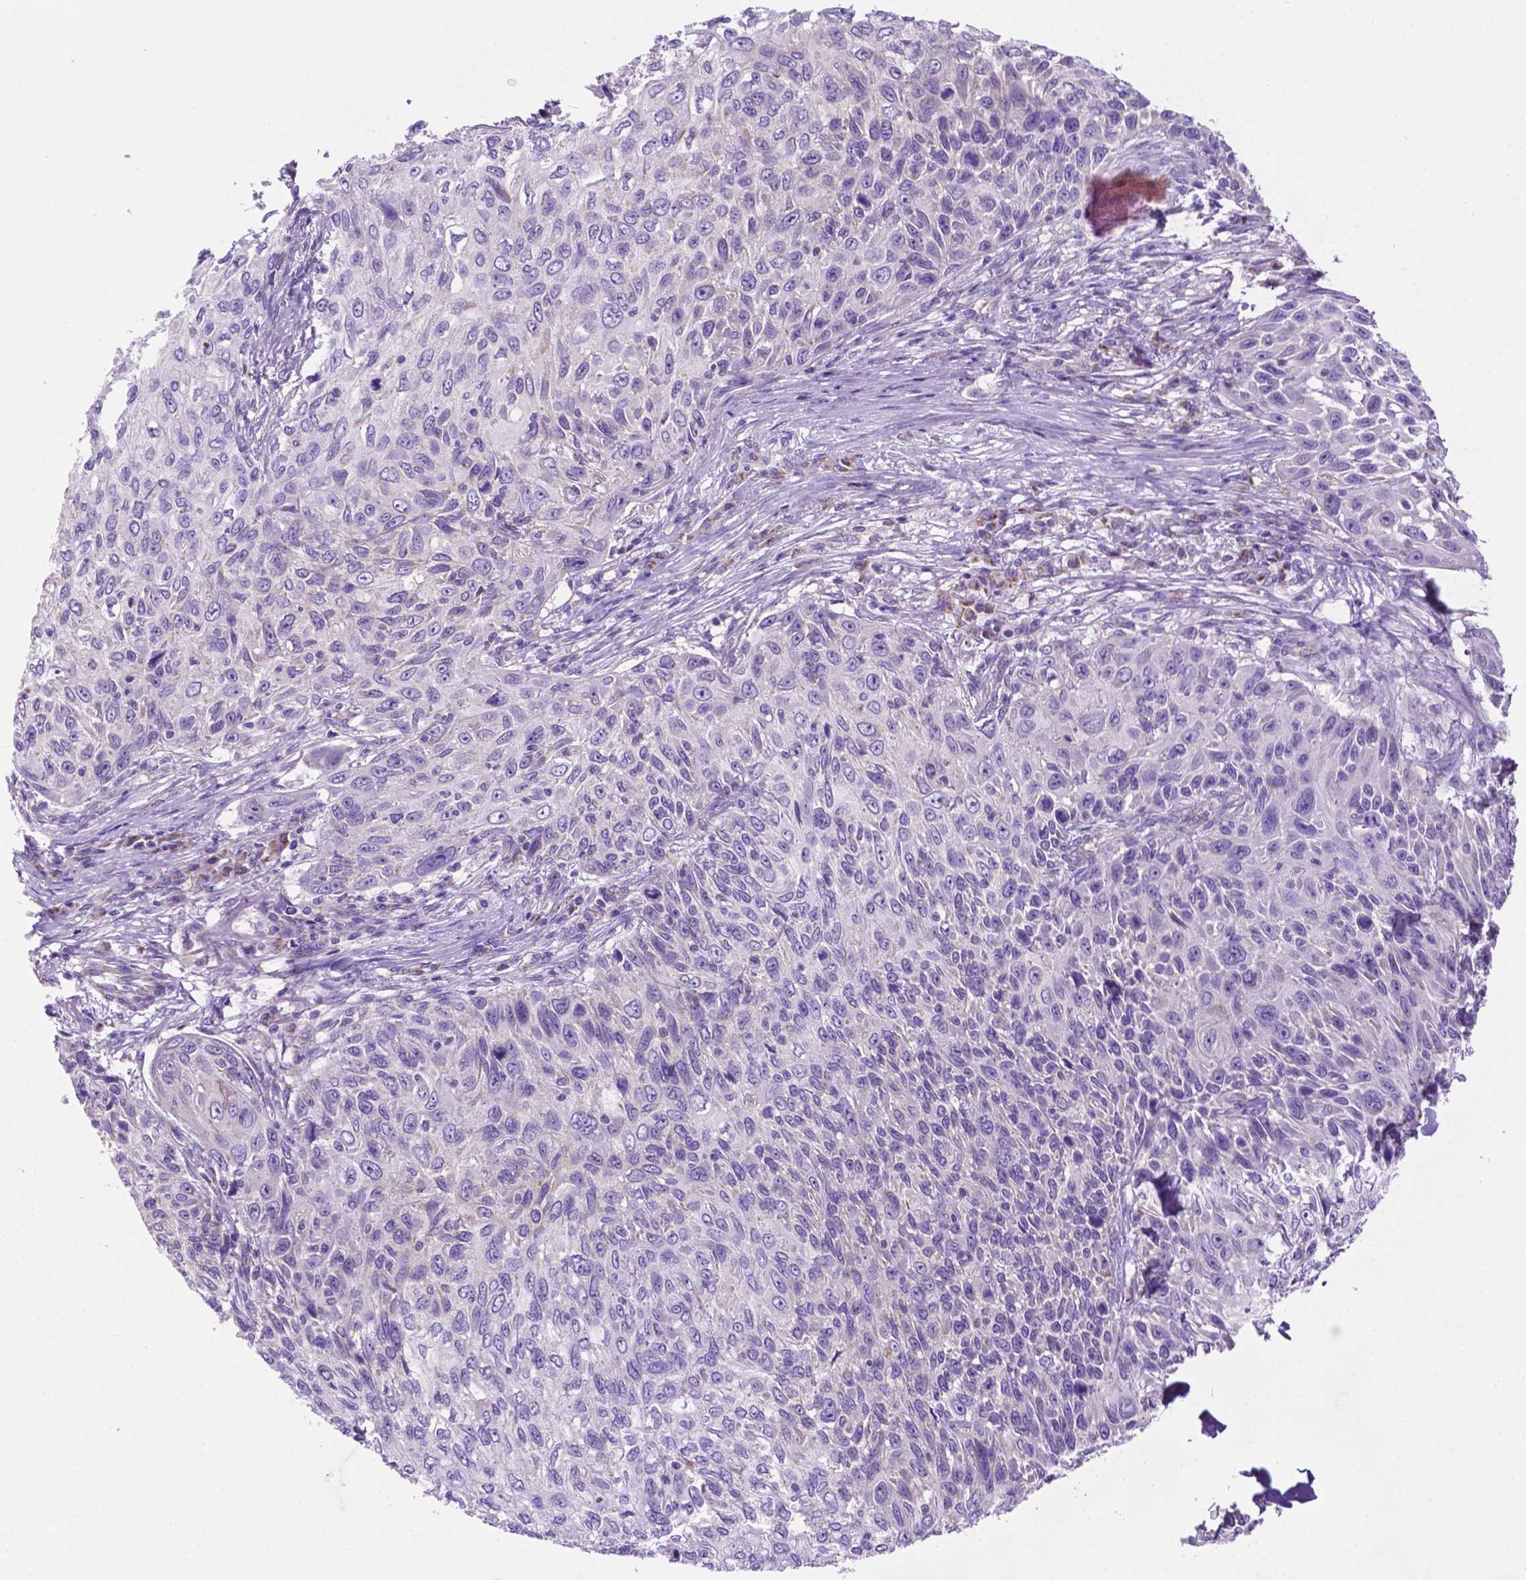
{"staining": {"intensity": "negative", "quantity": "none", "location": "none"}, "tissue": "skin cancer", "cell_type": "Tumor cells", "image_type": "cancer", "snomed": [{"axis": "morphology", "description": "Squamous cell carcinoma, NOS"}, {"axis": "topography", "description": "Skin"}], "caption": "DAB immunohistochemical staining of human skin squamous cell carcinoma exhibits no significant staining in tumor cells.", "gene": "PHYHIP", "patient": {"sex": "male", "age": 92}}